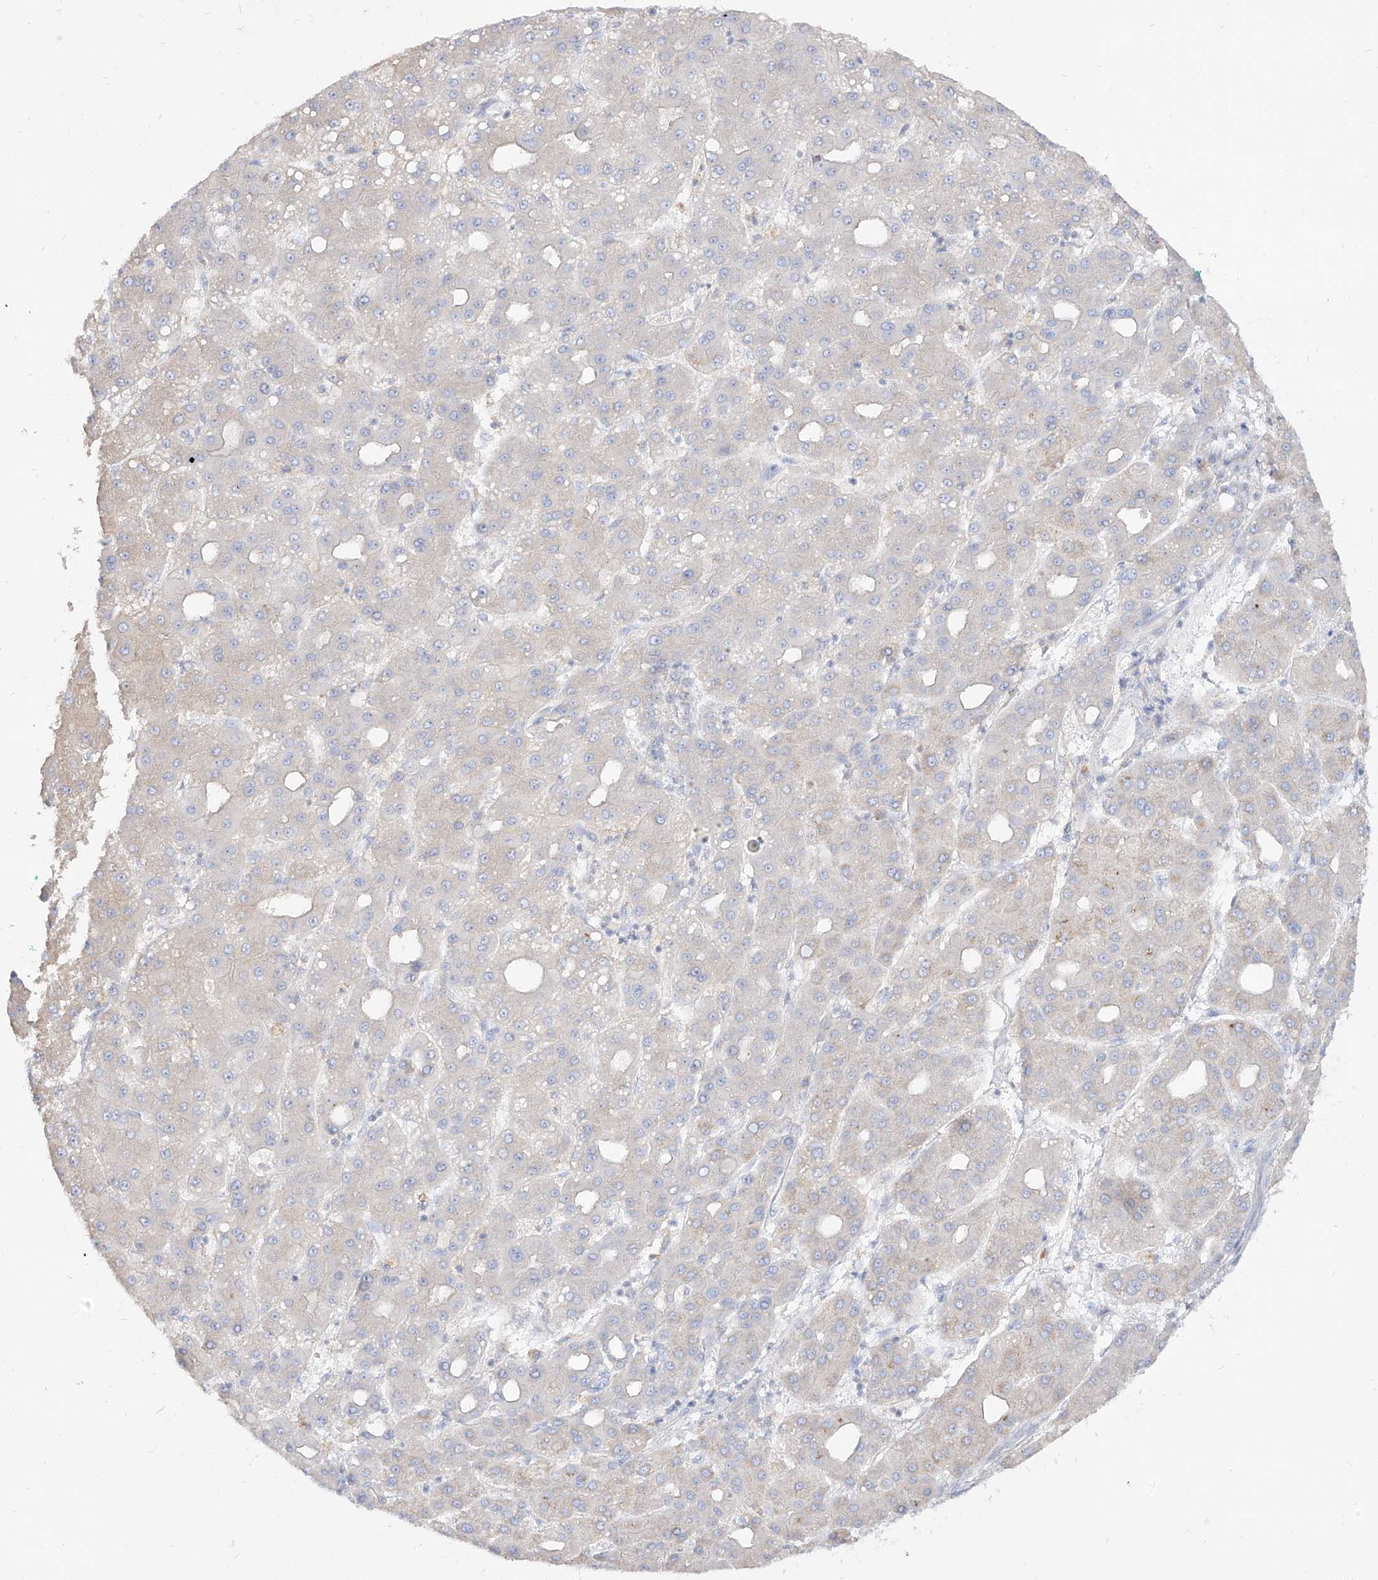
{"staining": {"intensity": "negative", "quantity": "none", "location": "none"}, "tissue": "liver cancer", "cell_type": "Tumor cells", "image_type": "cancer", "snomed": [{"axis": "morphology", "description": "Carcinoma, Hepatocellular, NOS"}, {"axis": "topography", "description": "Liver"}], "caption": "A high-resolution histopathology image shows immunohistochemistry (IHC) staining of liver cancer (hepatocellular carcinoma), which displays no significant staining in tumor cells.", "gene": "RBFOX3", "patient": {"sex": "male", "age": 65}}